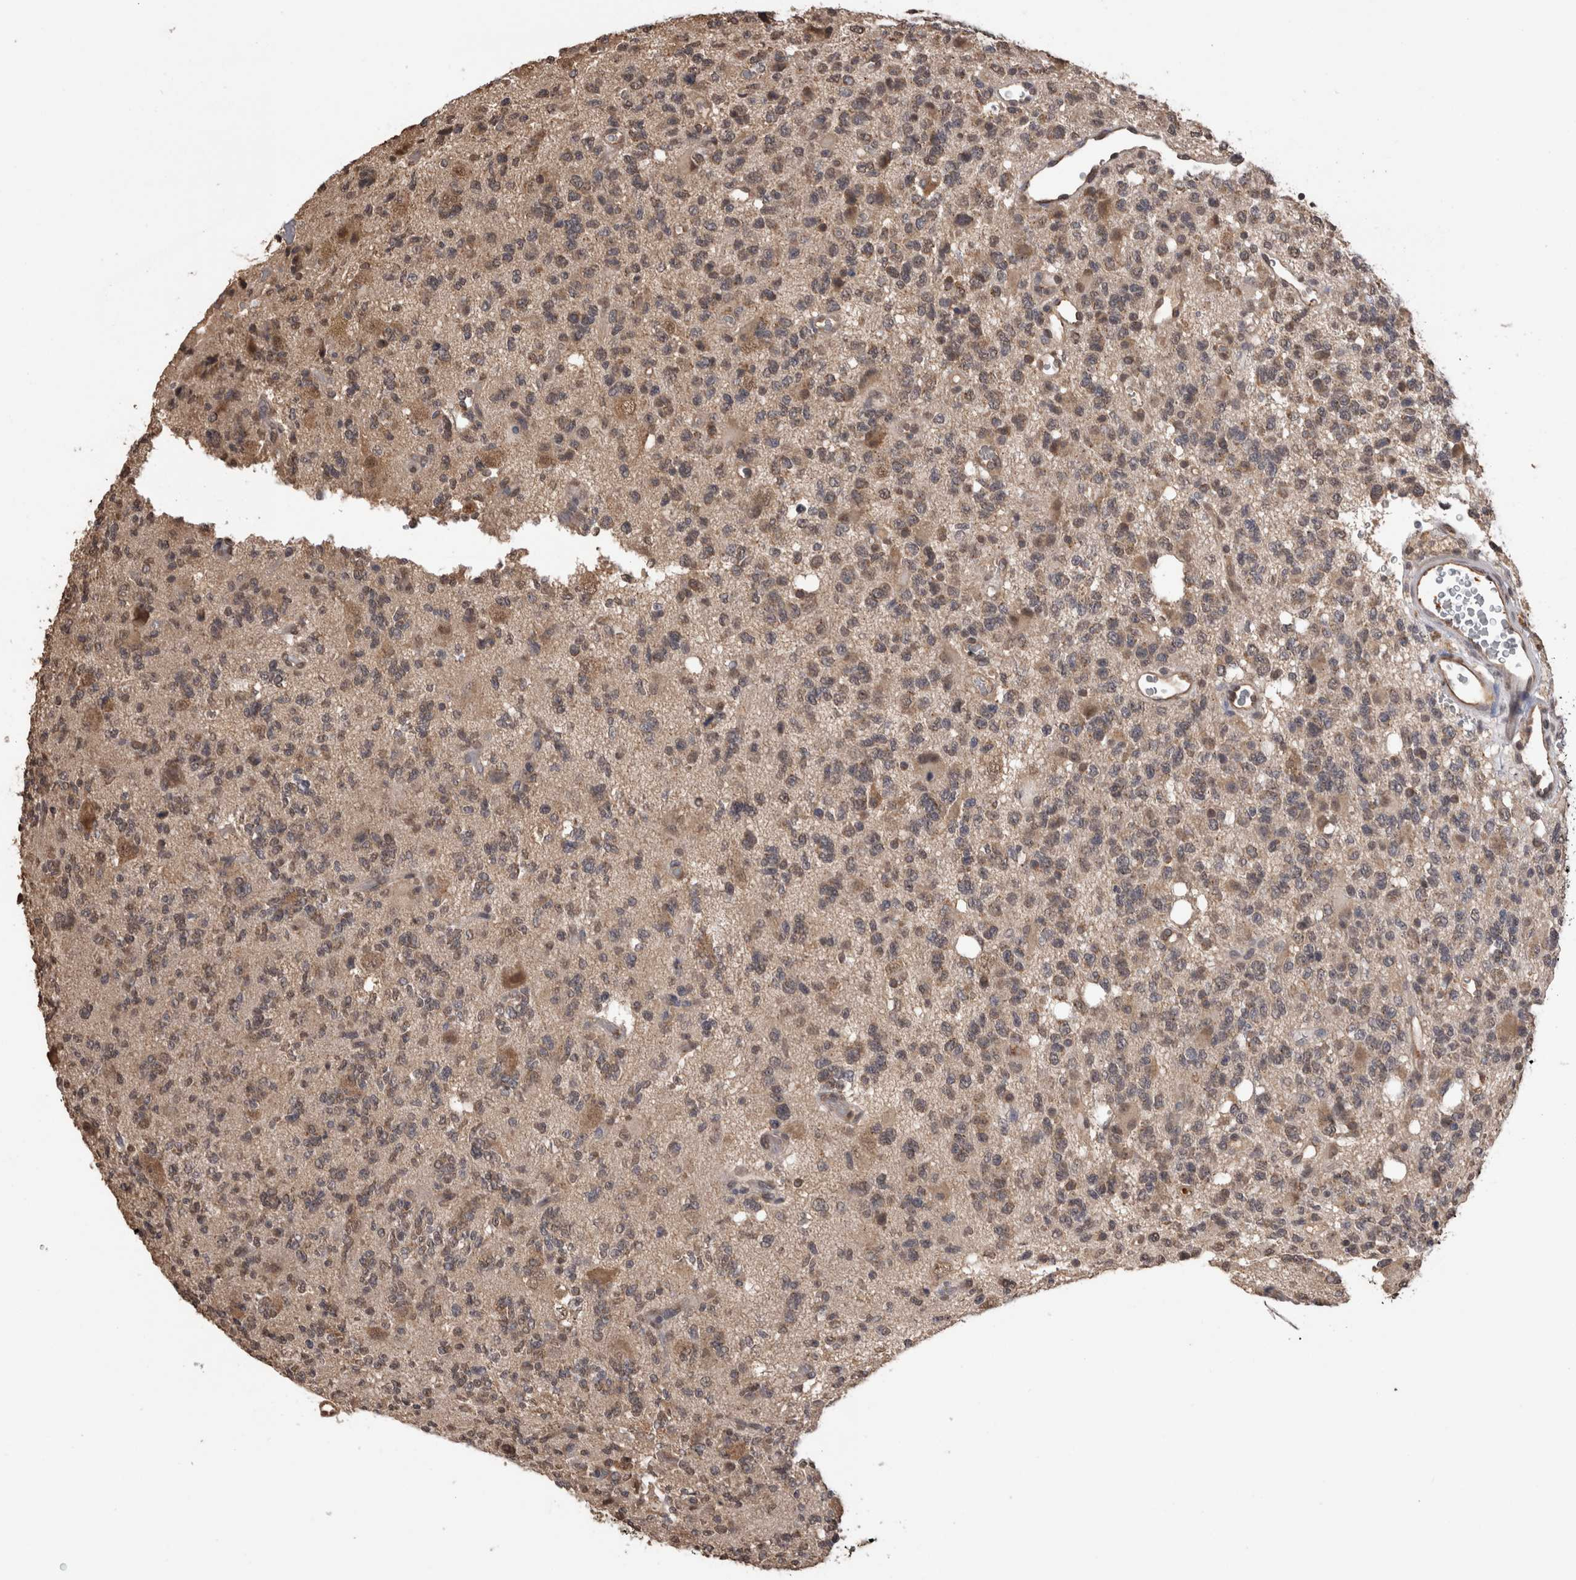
{"staining": {"intensity": "weak", "quantity": "25%-75%", "location": "cytoplasmic/membranous"}, "tissue": "glioma", "cell_type": "Tumor cells", "image_type": "cancer", "snomed": [{"axis": "morphology", "description": "Glioma, malignant, High grade"}, {"axis": "topography", "description": "Brain"}], "caption": "A high-resolution histopathology image shows immunohistochemistry staining of glioma, which displays weak cytoplasmic/membranous expression in about 25%-75% of tumor cells. (DAB = brown stain, brightfield microscopy at high magnification).", "gene": "PAK4", "patient": {"sex": "female", "age": 62}}